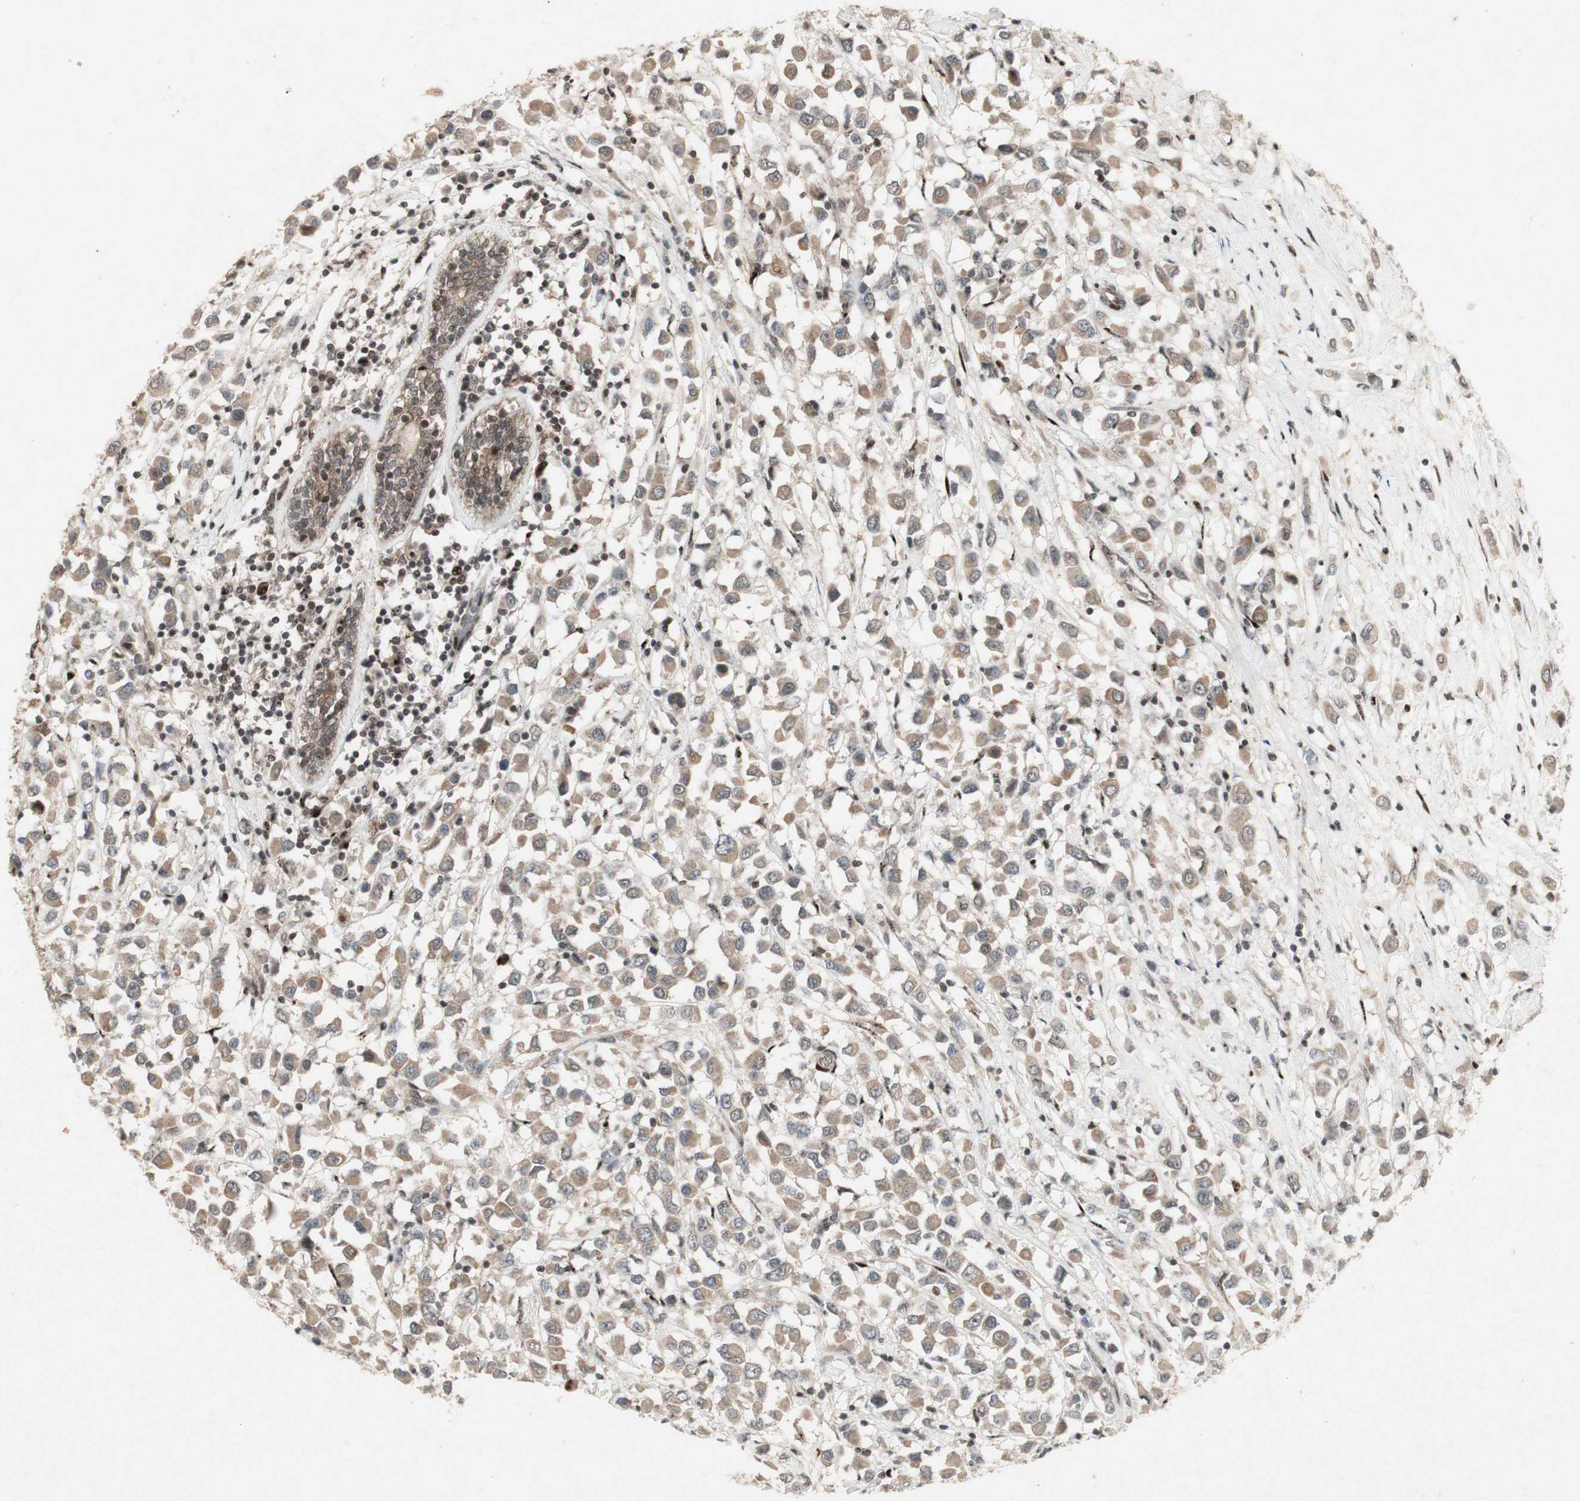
{"staining": {"intensity": "moderate", "quantity": "25%-75%", "location": "cytoplasmic/membranous"}, "tissue": "breast cancer", "cell_type": "Tumor cells", "image_type": "cancer", "snomed": [{"axis": "morphology", "description": "Duct carcinoma"}, {"axis": "topography", "description": "Breast"}], "caption": "High-magnification brightfield microscopy of breast cancer stained with DAB (3,3'-diaminobenzidine) (brown) and counterstained with hematoxylin (blue). tumor cells exhibit moderate cytoplasmic/membranous positivity is appreciated in approximately25%-75% of cells. (DAB IHC, brown staining for protein, blue staining for nuclei).", "gene": "PLXNA1", "patient": {"sex": "female", "age": 61}}